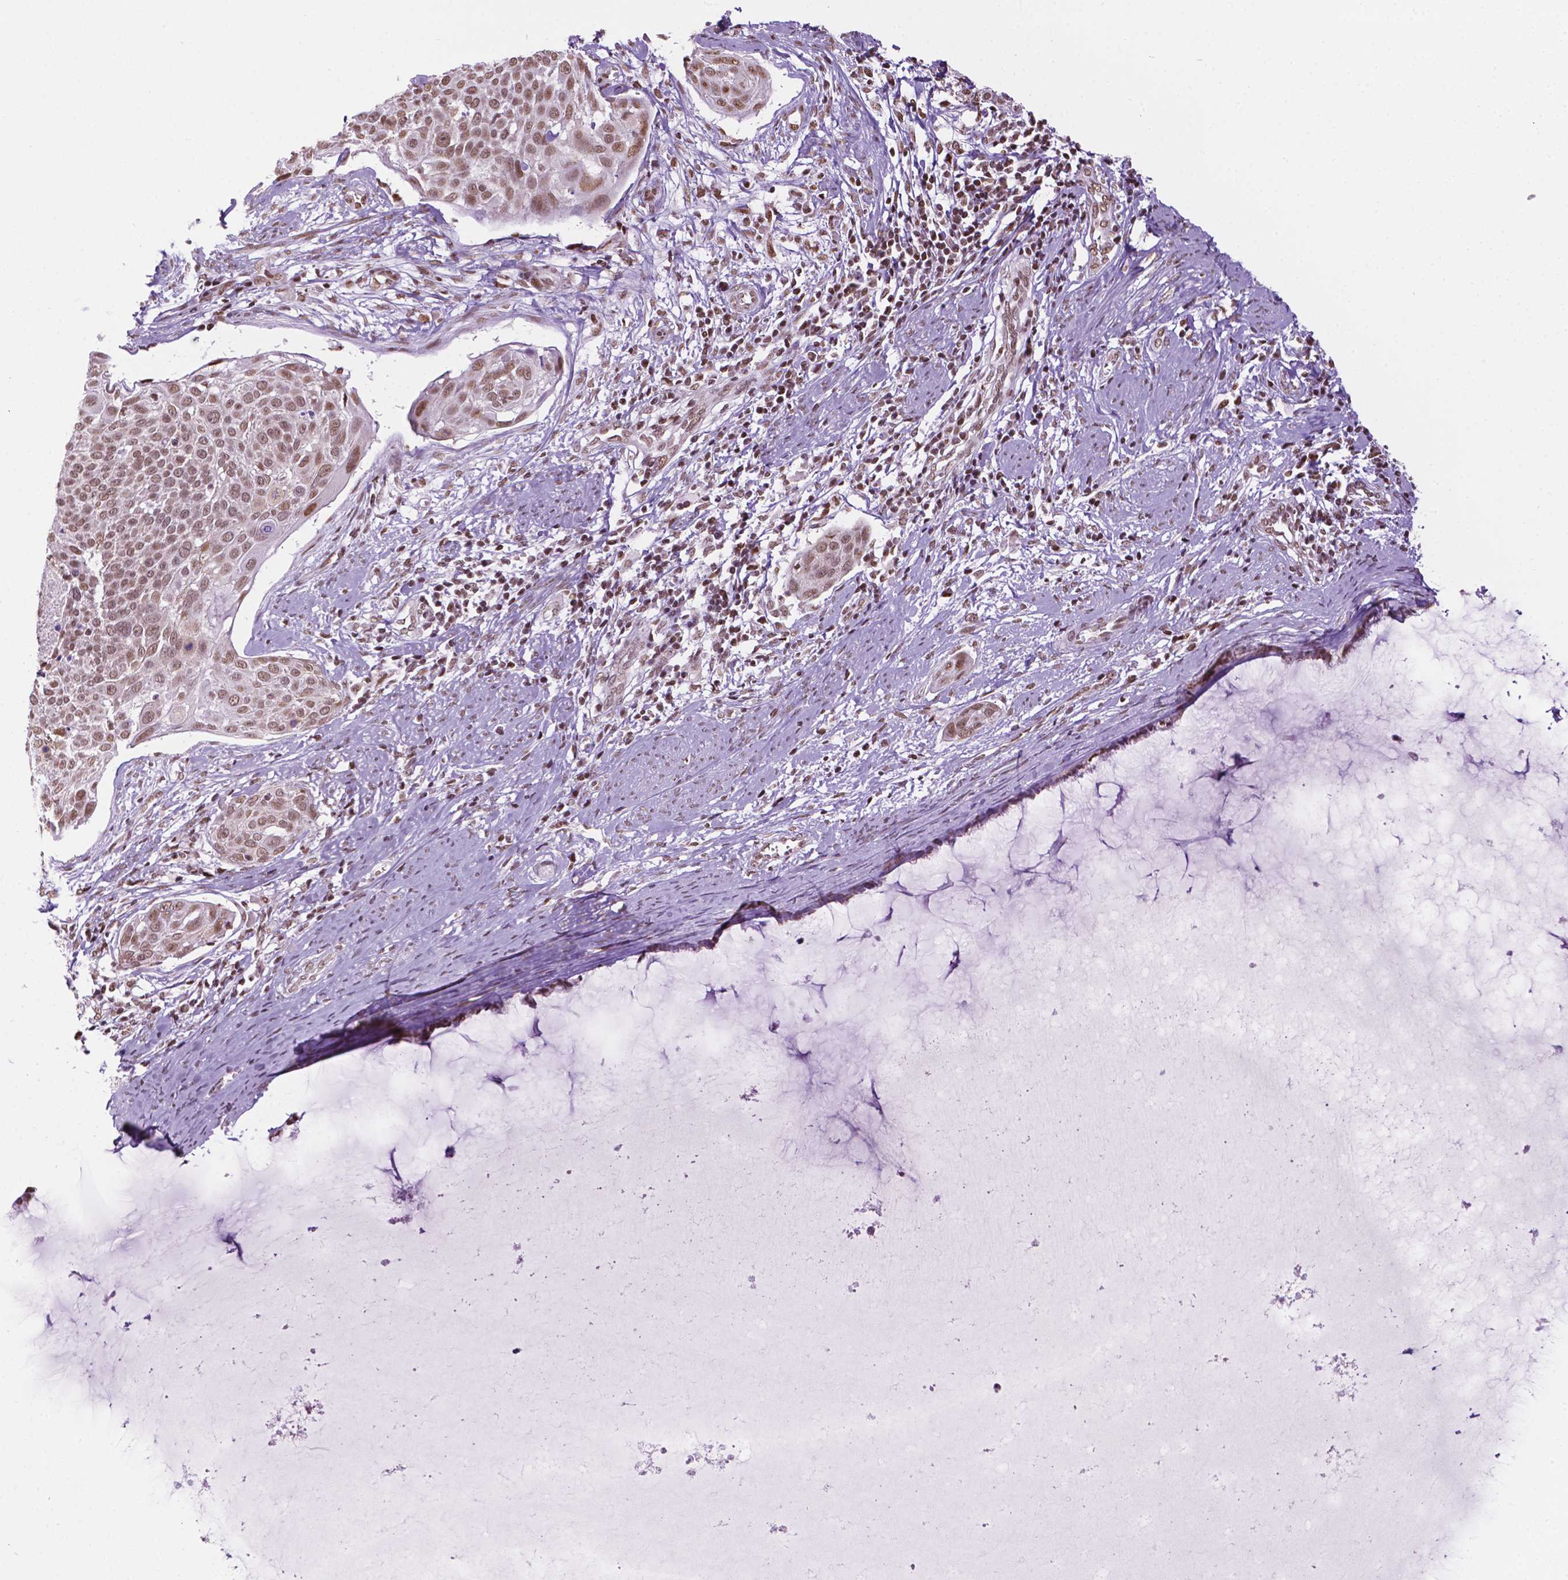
{"staining": {"intensity": "moderate", "quantity": ">75%", "location": "nuclear"}, "tissue": "cervical cancer", "cell_type": "Tumor cells", "image_type": "cancer", "snomed": [{"axis": "morphology", "description": "Squamous cell carcinoma, NOS"}, {"axis": "topography", "description": "Cervix"}], "caption": "Human squamous cell carcinoma (cervical) stained with a protein marker reveals moderate staining in tumor cells.", "gene": "COL23A1", "patient": {"sex": "female", "age": 39}}